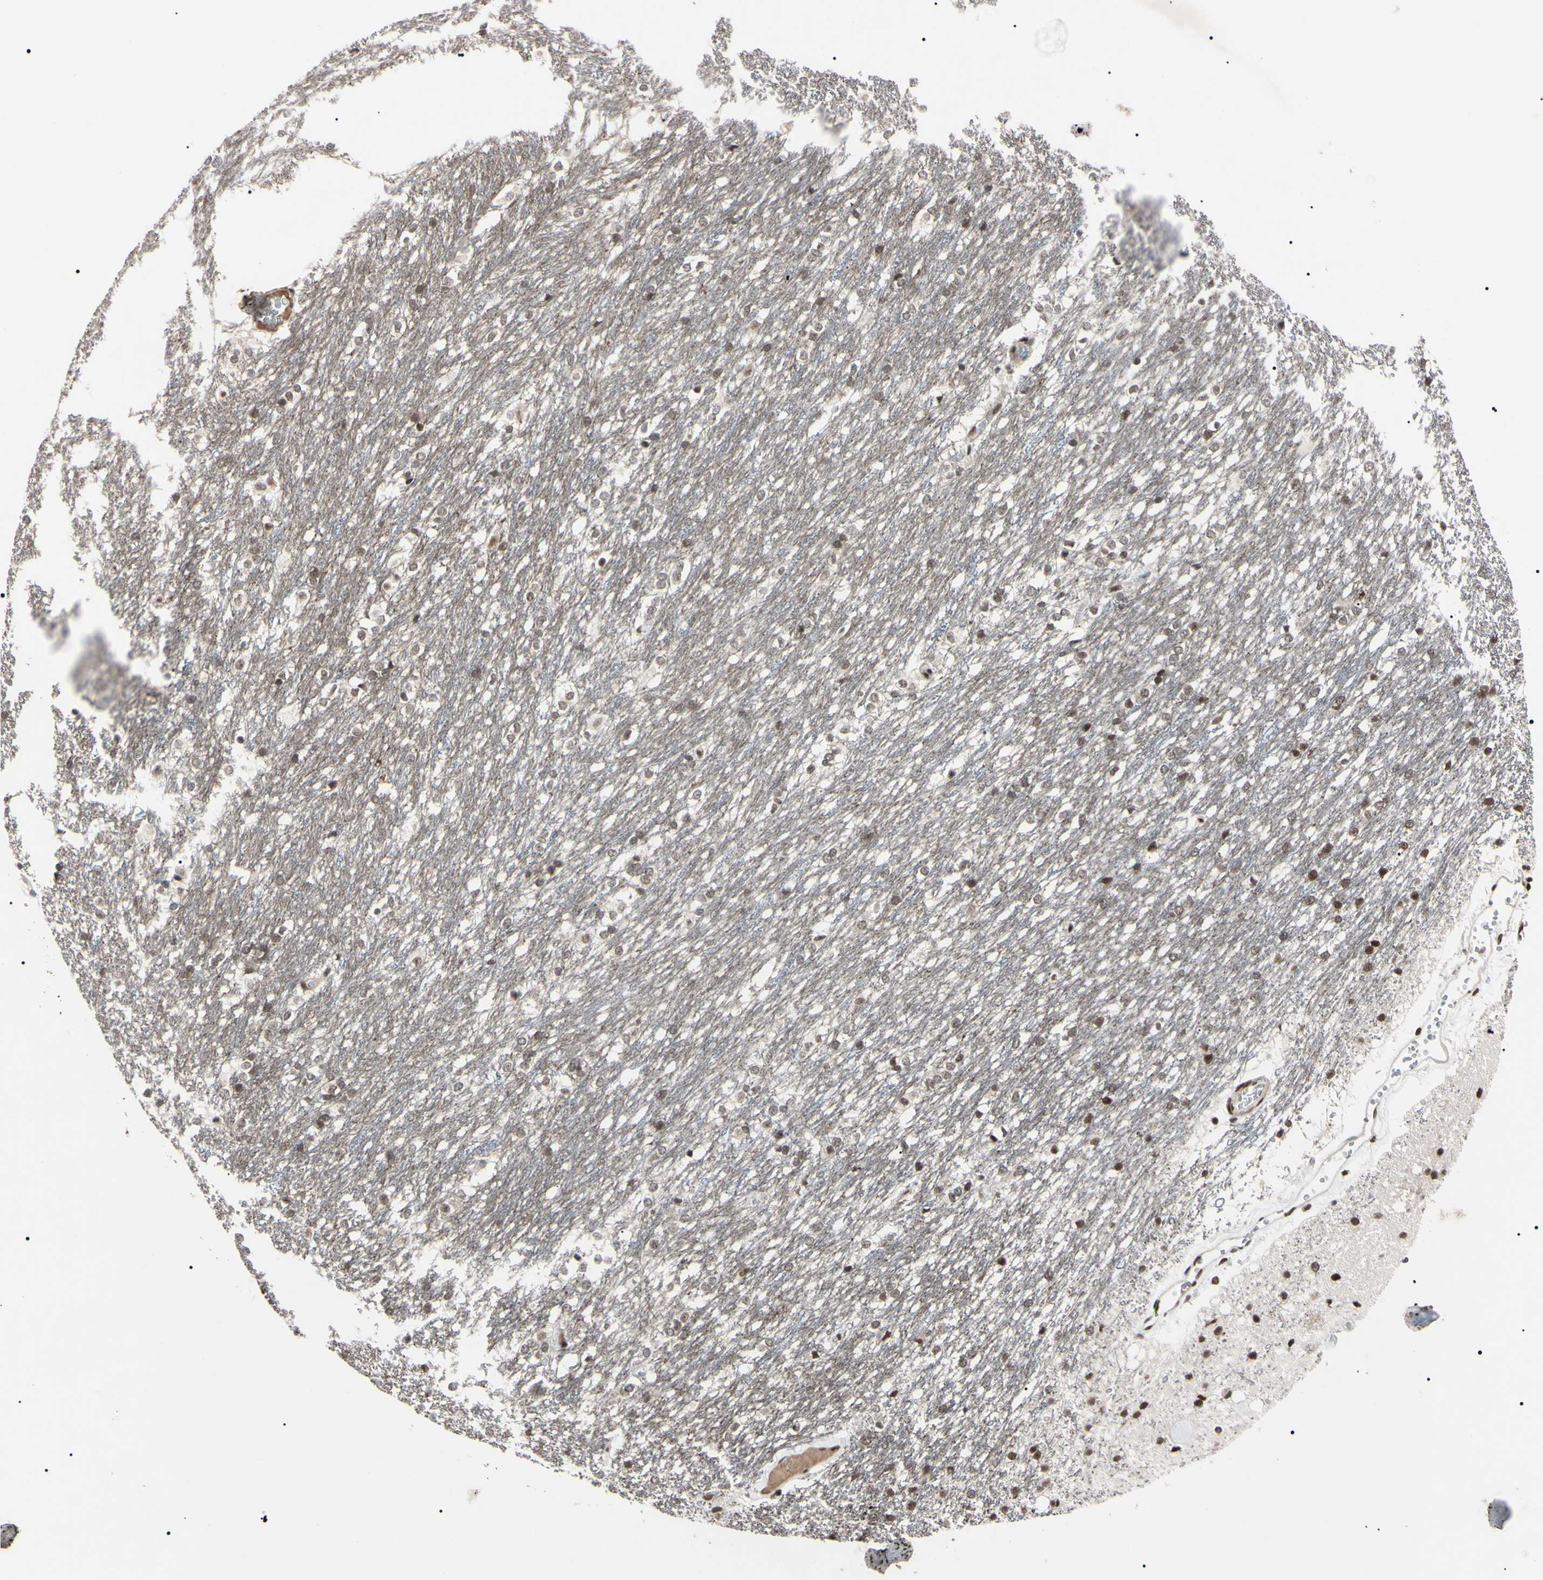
{"staining": {"intensity": "weak", "quantity": "25%-75%", "location": "nuclear"}, "tissue": "caudate", "cell_type": "Glial cells", "image_type": "normal", "snomed": [{"axis": "morphology", "description": "Normal tissue, NOS"}, {"axis": "topography", "description": "Lateral ventricle wall"}], "caption": "Immunohistochemistry (IHC) staining of normal caudate, which displays low levels of weak nuclear expression in about 25%-75% of glial cells indicating weak nuclear protein staining. The staining was performed using DAB (brown) for protein detection and nuclei were counterstained in hematoxylin (blue).", "gene": "YY1", "patient": {"sex": "female", "age": 19}}